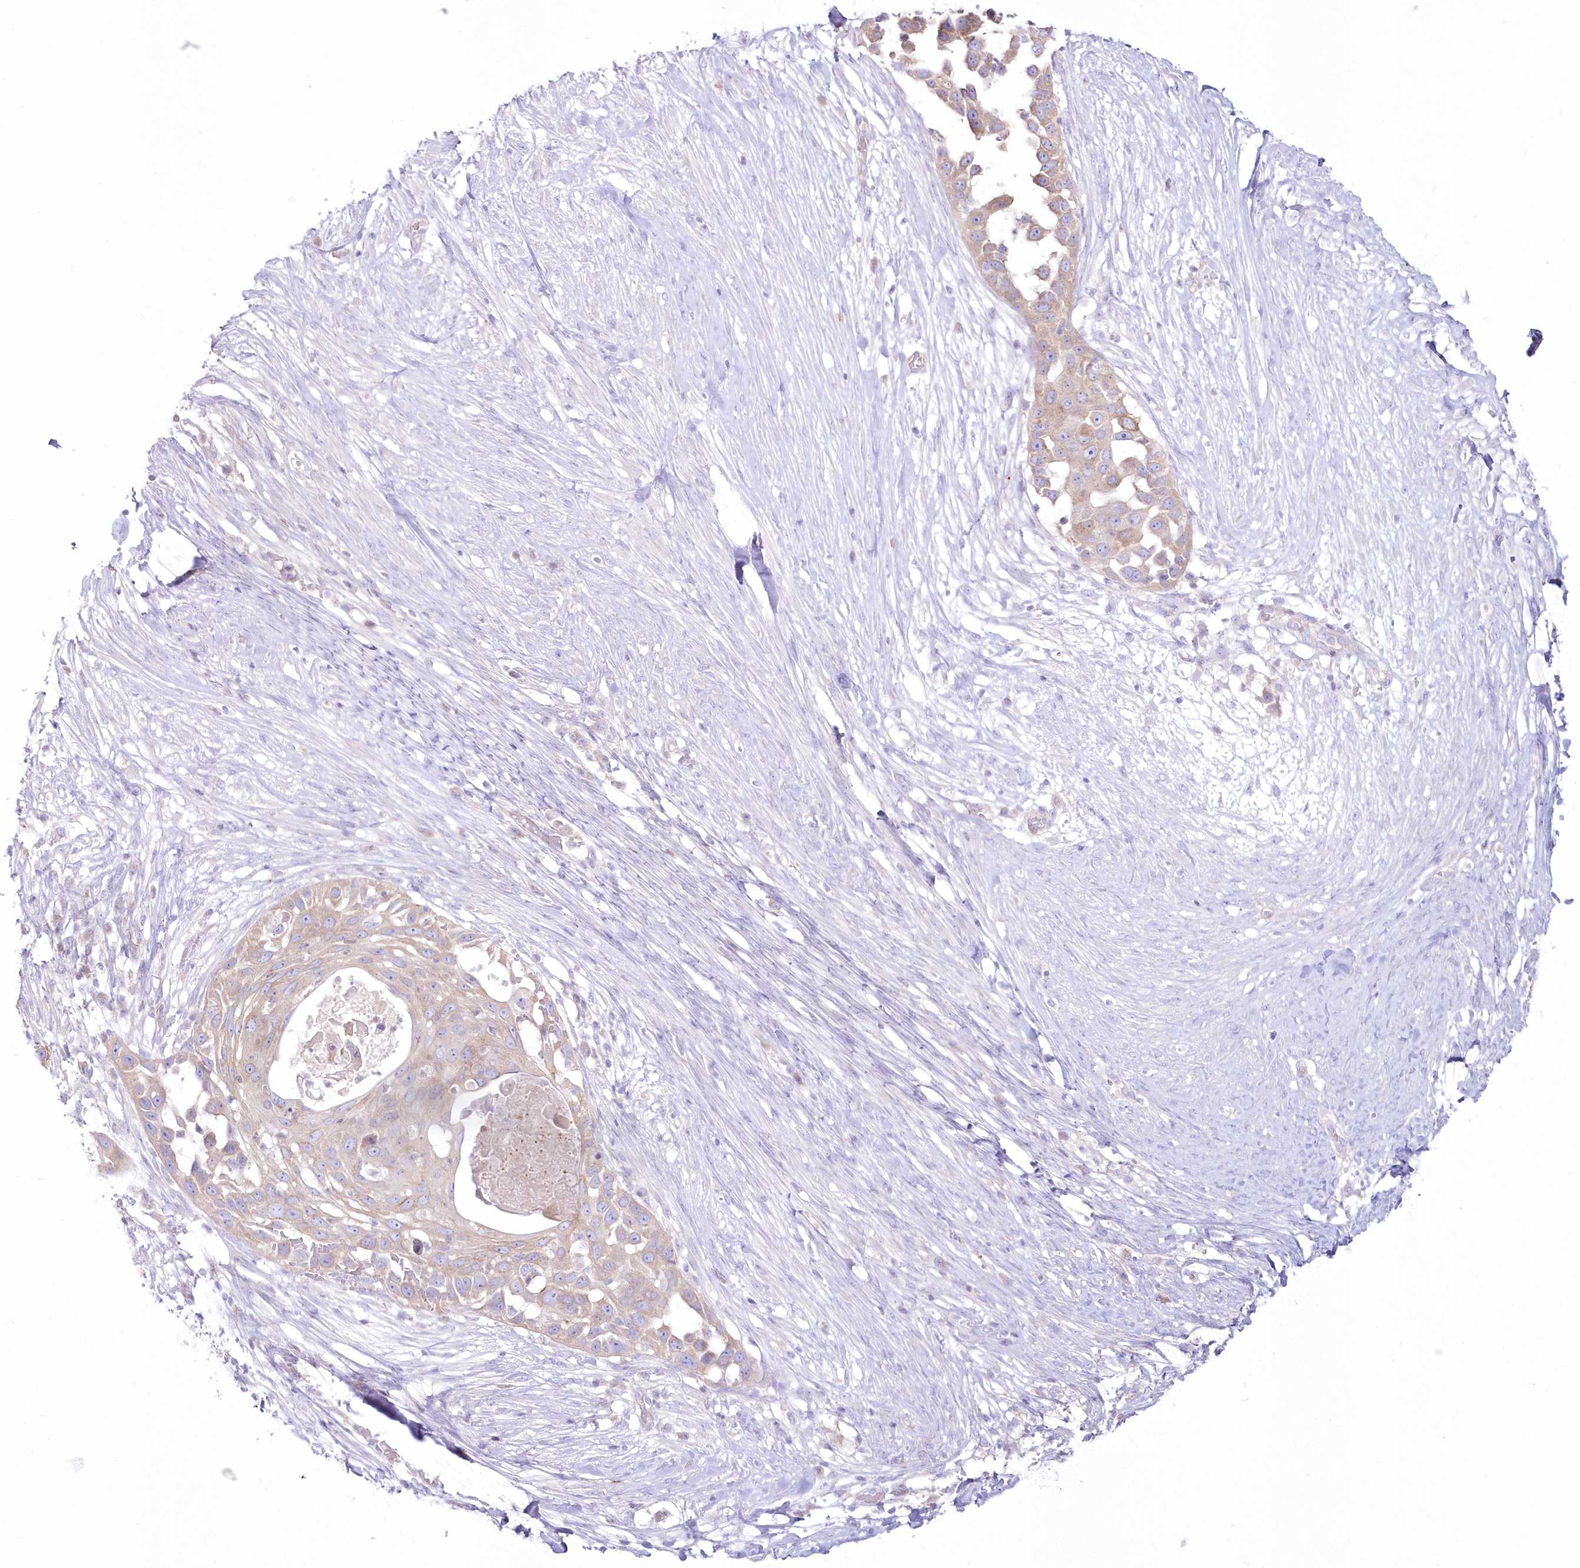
{"staining": {"intensity": "weak", "quantity": ">75%", "location": "cytoplasmic/membranous"}, "tissue": "skin cancer", "cell_type": "Tumor cells", "image_type": "cancer", "snomed": [{"axis": "morphology", "description": "Squamous cell carcinoma, NOS"}, {"axis": "topography", "description": "Skin"}], "caption": "Protein staining of skin squamous cell carcinoma tissue shows weak cytoplasmic/membranous staining in about >75% of tumor cells.", "gene": "ZNF843", "patient": {"sex": "female", "age": 44}}